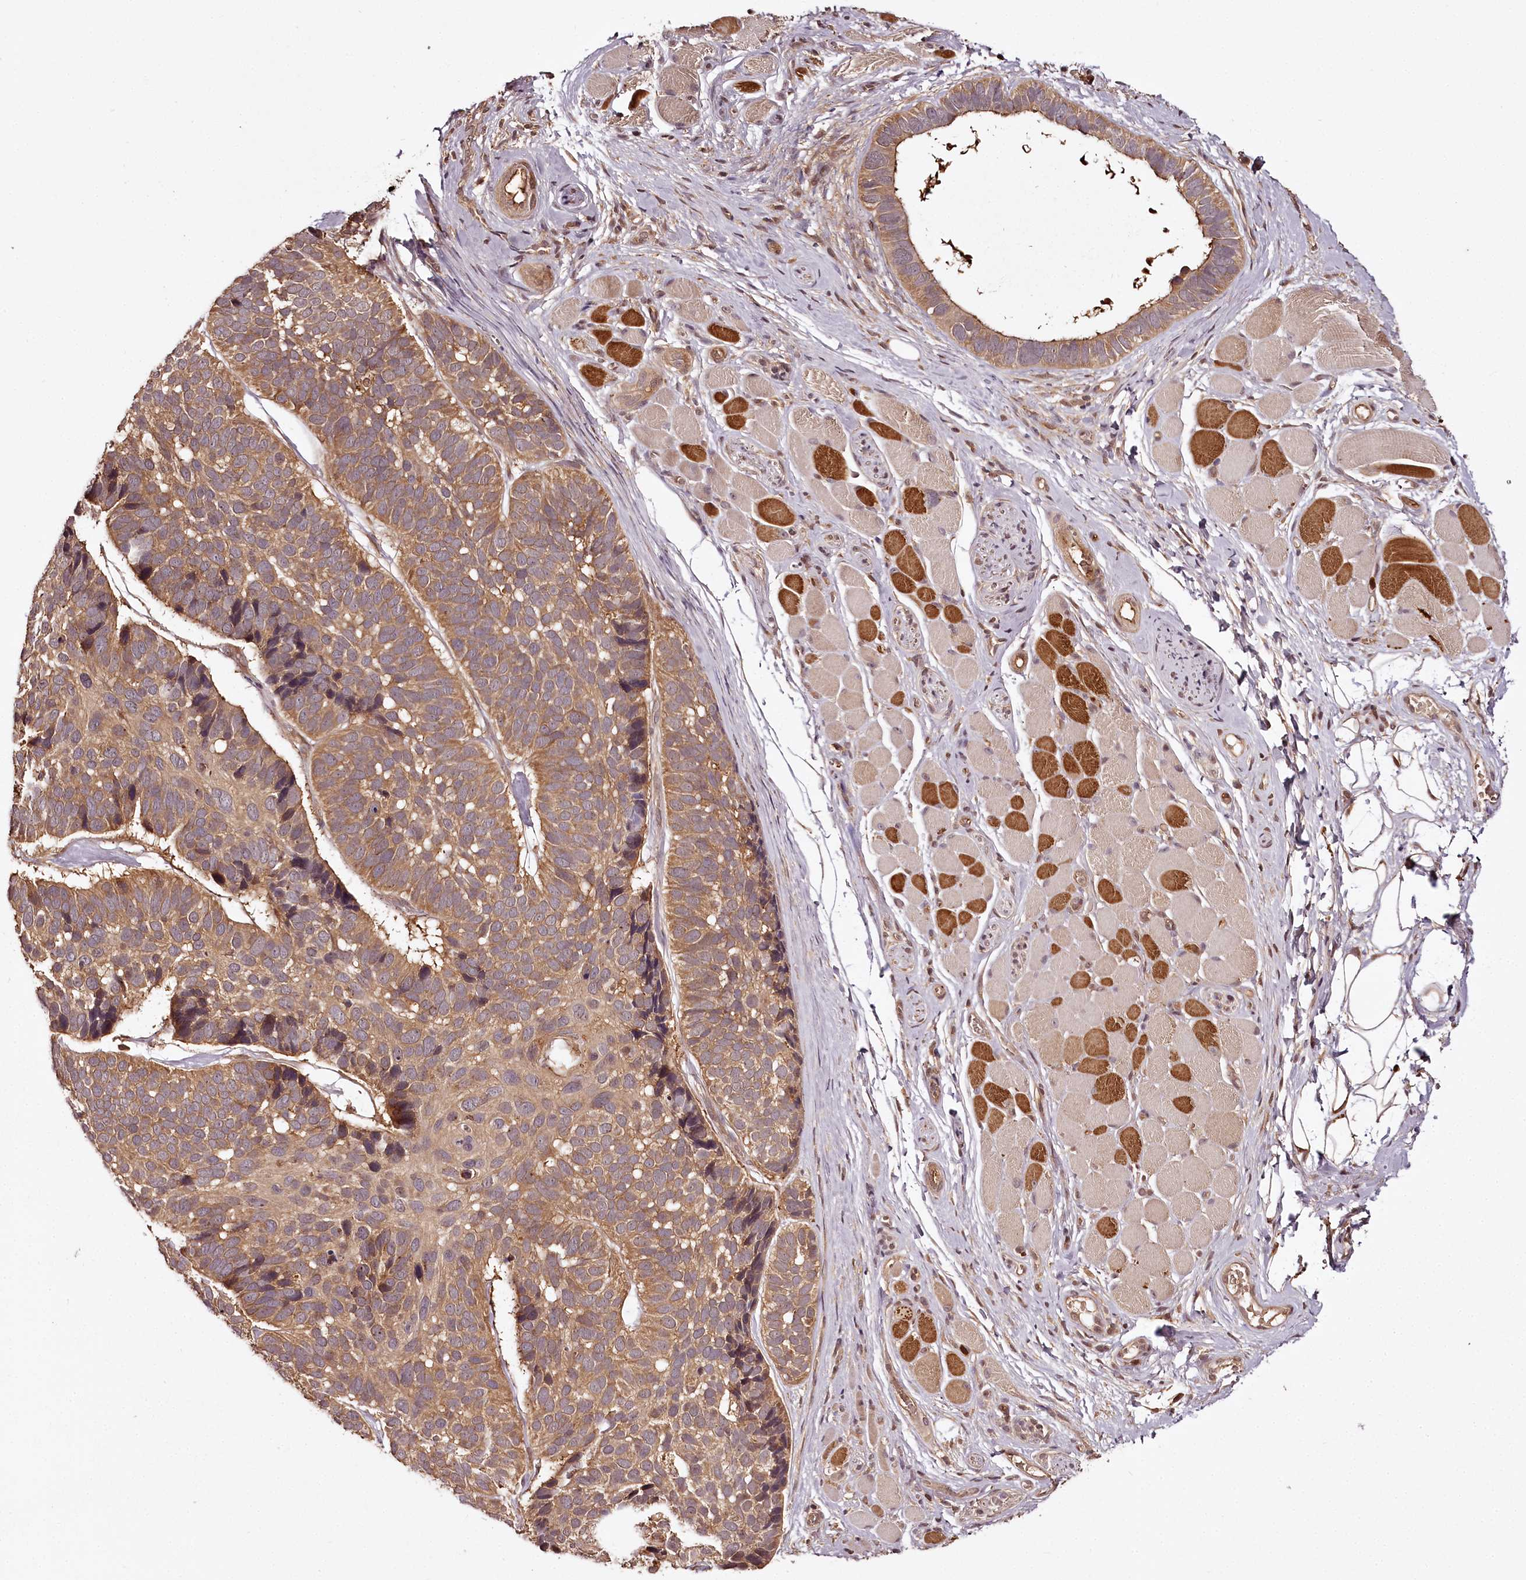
{"staining": {"intensity": "moderate", "quantity": ">75%", "location": "cytoplasmic/membranous"}, "tissue": "skin cancer", "cell_type": "Tumor cells", "image_type": "cancer", "snomed": [{"axis": "morphology", "description": "Basal cell carcinoma"}, {"axis": "topography", "description": "Skin"}], "caption": "The micrograph demonstrates a brown stain indicating the presence of a protein in the cytoplasmic/membranous of tumor cells in basal cell carcinoma (skin).", "gene": "TTC12", "patient": {"sex": "male", "age": 62}}